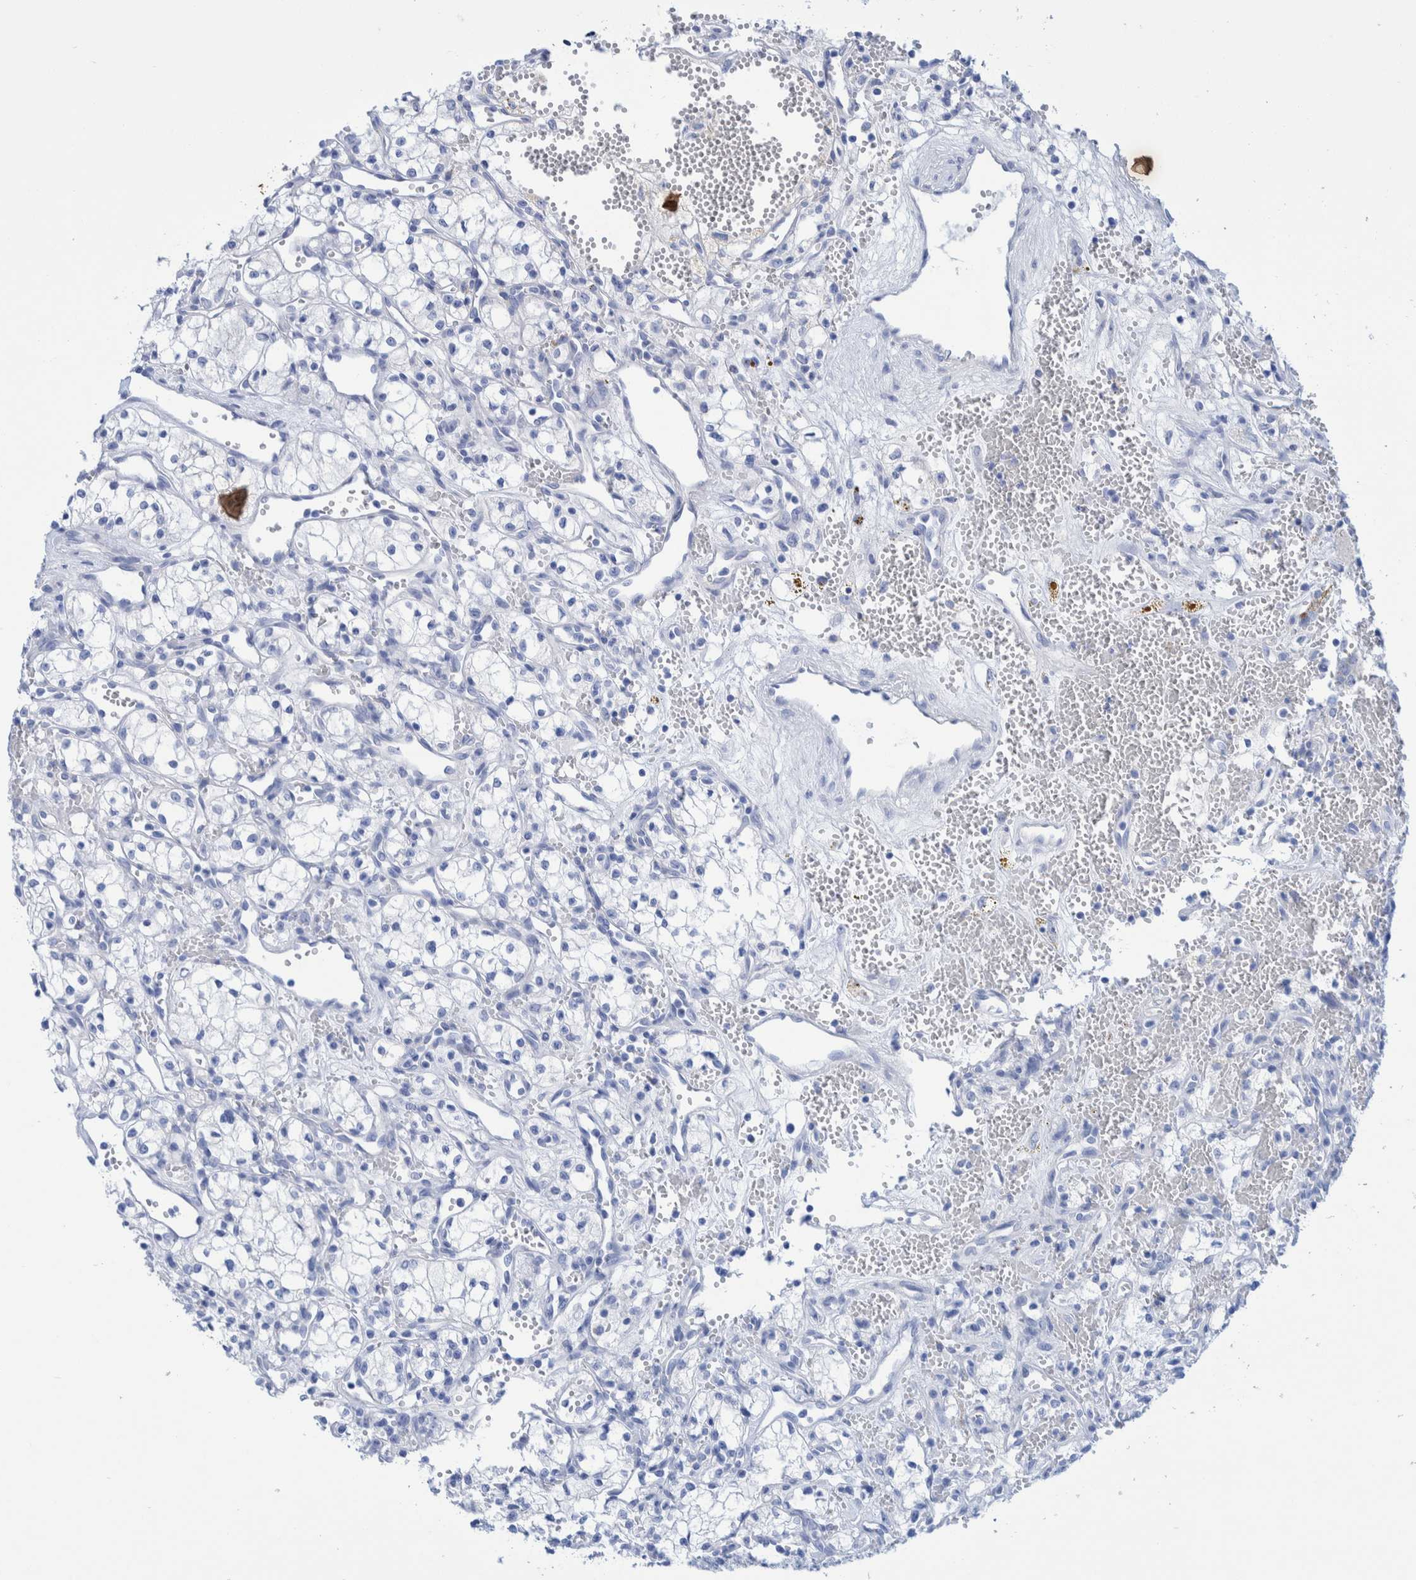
{"staining": {"intensity": "negative", "quantity": "none", "location": "none"}, "tissue": "renal cancer", "cell_type": "Tumor cells", "image_type": "cancer", "snomed": [{"axis": "morphology", "description": "Adenocarcinoma, NOS"}, {"axis": "topography", "description": "Kidney"}], "caption": "DAB (3,3'-diaminobenzidine) immunohistochemical staining of adenocarcinoma (renal) exhibits no significant expression in tumor cells.", "gene": "PERP", "patient": {"sex": "male", "age": 59}}